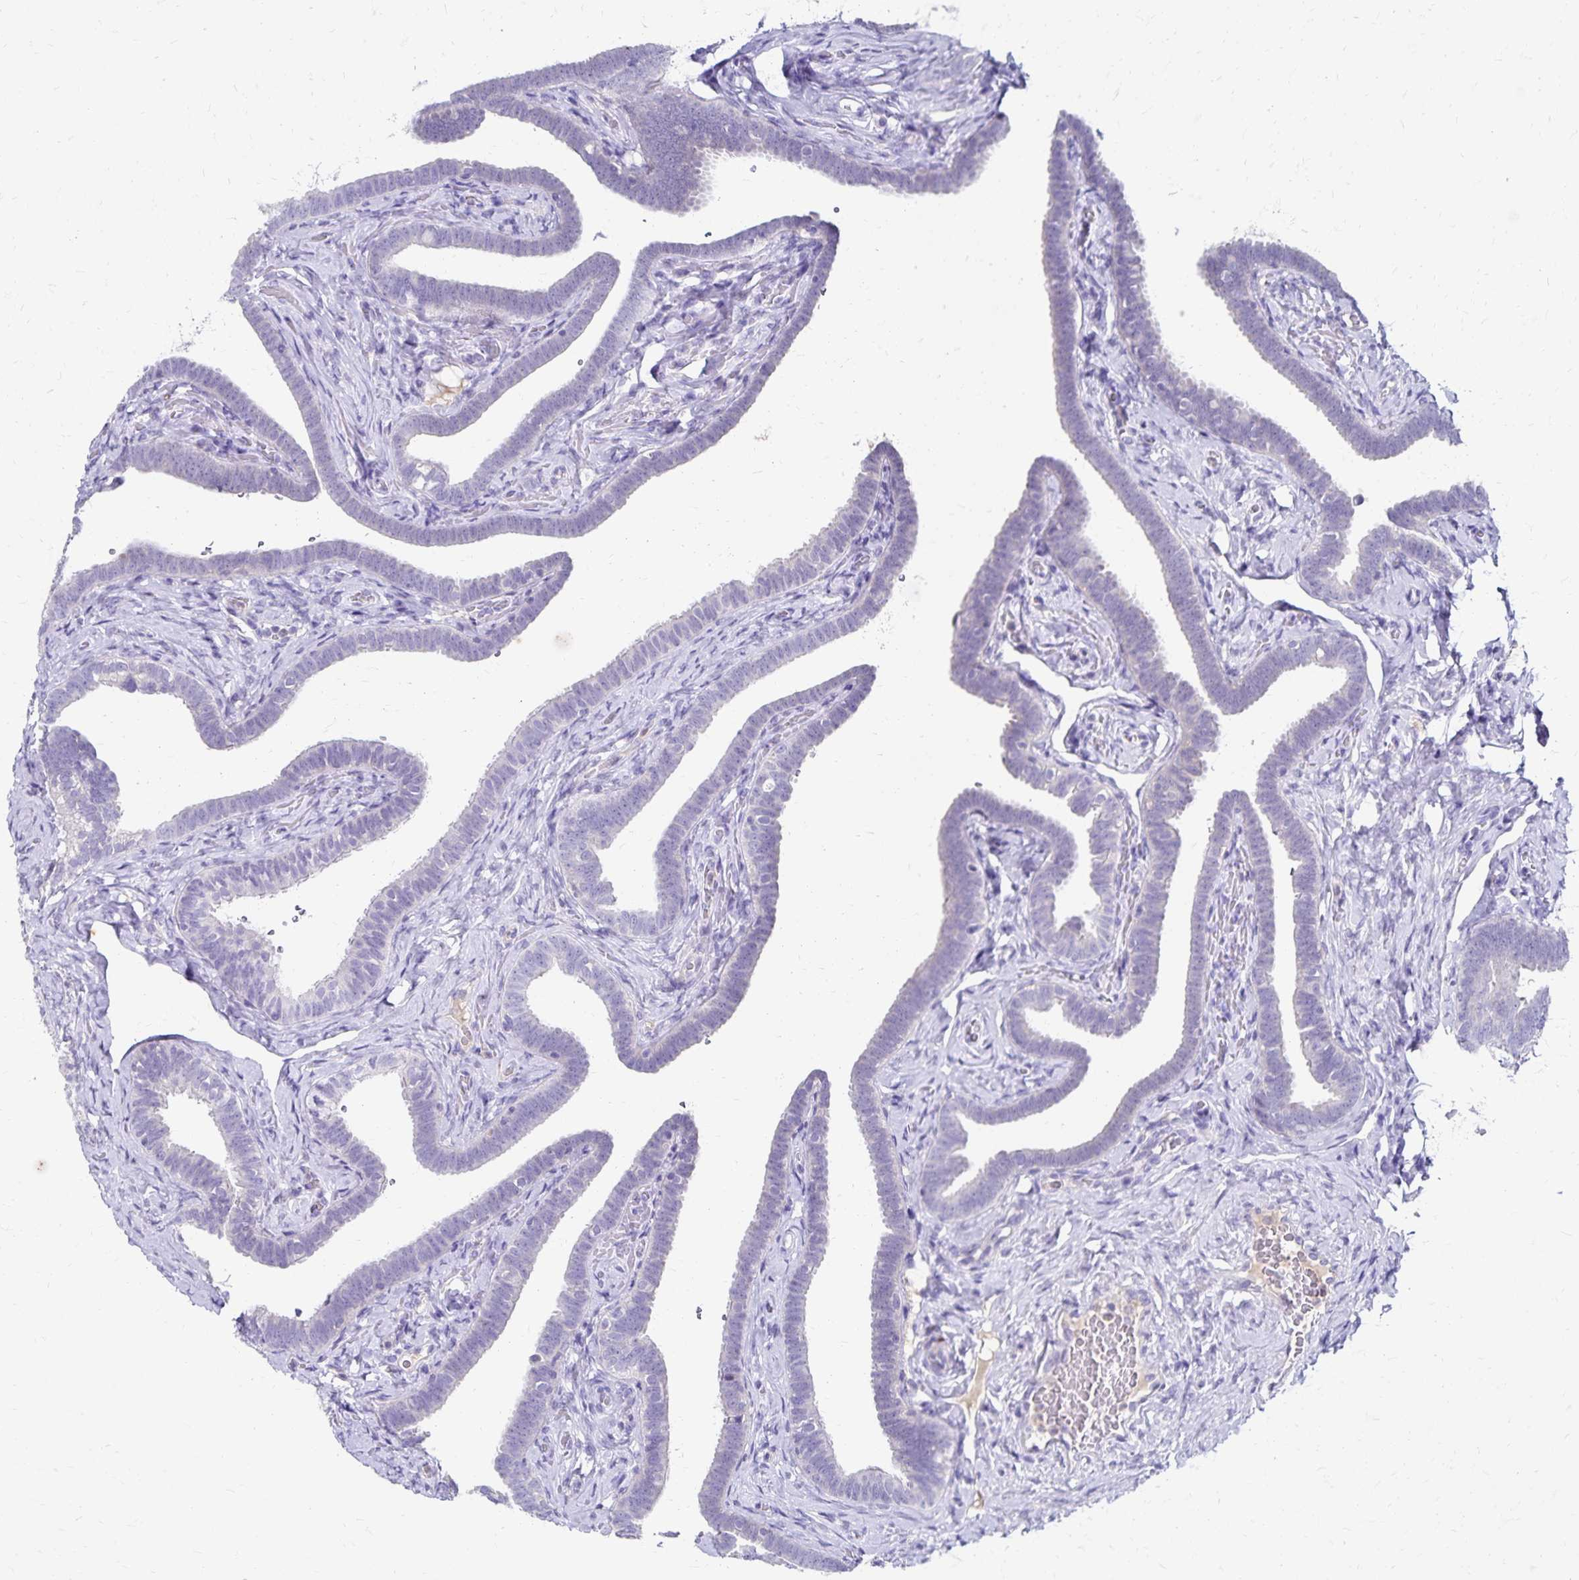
{"staining": {"intensity": "negative", "quantity": "none", "location": "none"}, "tissue": "fallopian tube", "cell_type": "Glandular cells", "image_type": "normal", "snomed": [{"axis": "morphology", "description": "Normal tissue, NOS"}, {"axis": "topography", "description": "Fallopian tube"}], "caption": "Immunohistochemical staining of benign fallopian tube shows no significant expression in glandular cells. (Immunohistochemistry, brightfield microscopy, high magnification).", "gene": "PAX5", "patient": {"sex": "female", "age": 69}}